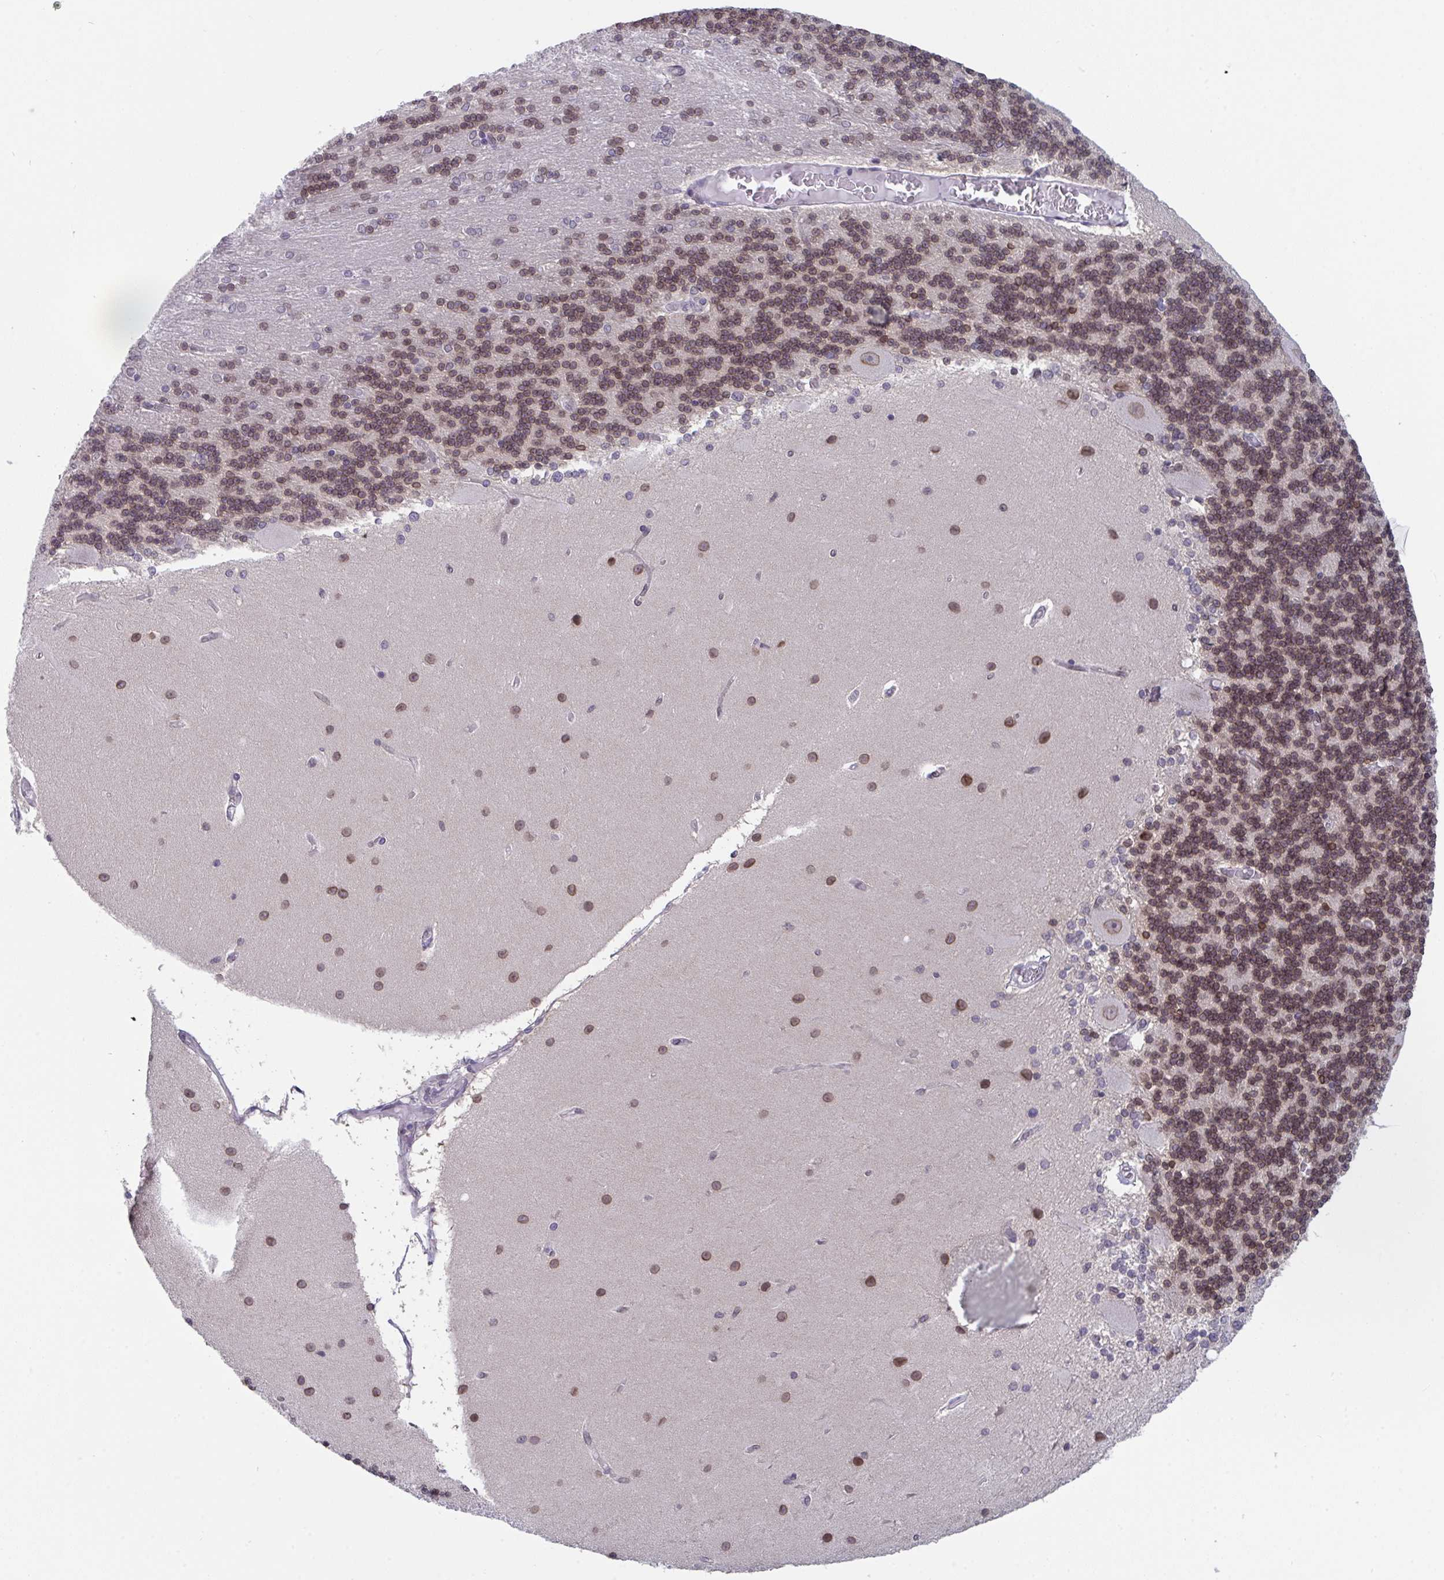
{"staining": {"intensity": "strong", "quantity": "25%-75%", "location": "cytoplasmic/membranous,nuclear"}, "tissue": "cerebellum", "cell_type": "Cells in granular layer", "image_type": "normal", "snomed": [{"axis": "morphology", "description": "Normal tissue, NOS"}, {"axis": "topography", "description": "Cerebellum"}], "caption": "This micrograph demonstrates immunohistochemistry staining of unremarkable cerebellum, with high strong cytoplasmic/membranous,nuclear staining in about 25%-75% of cells in granular layer.", "gene": "BMAL2", "patient": {"sex": "female", "age": 54}}